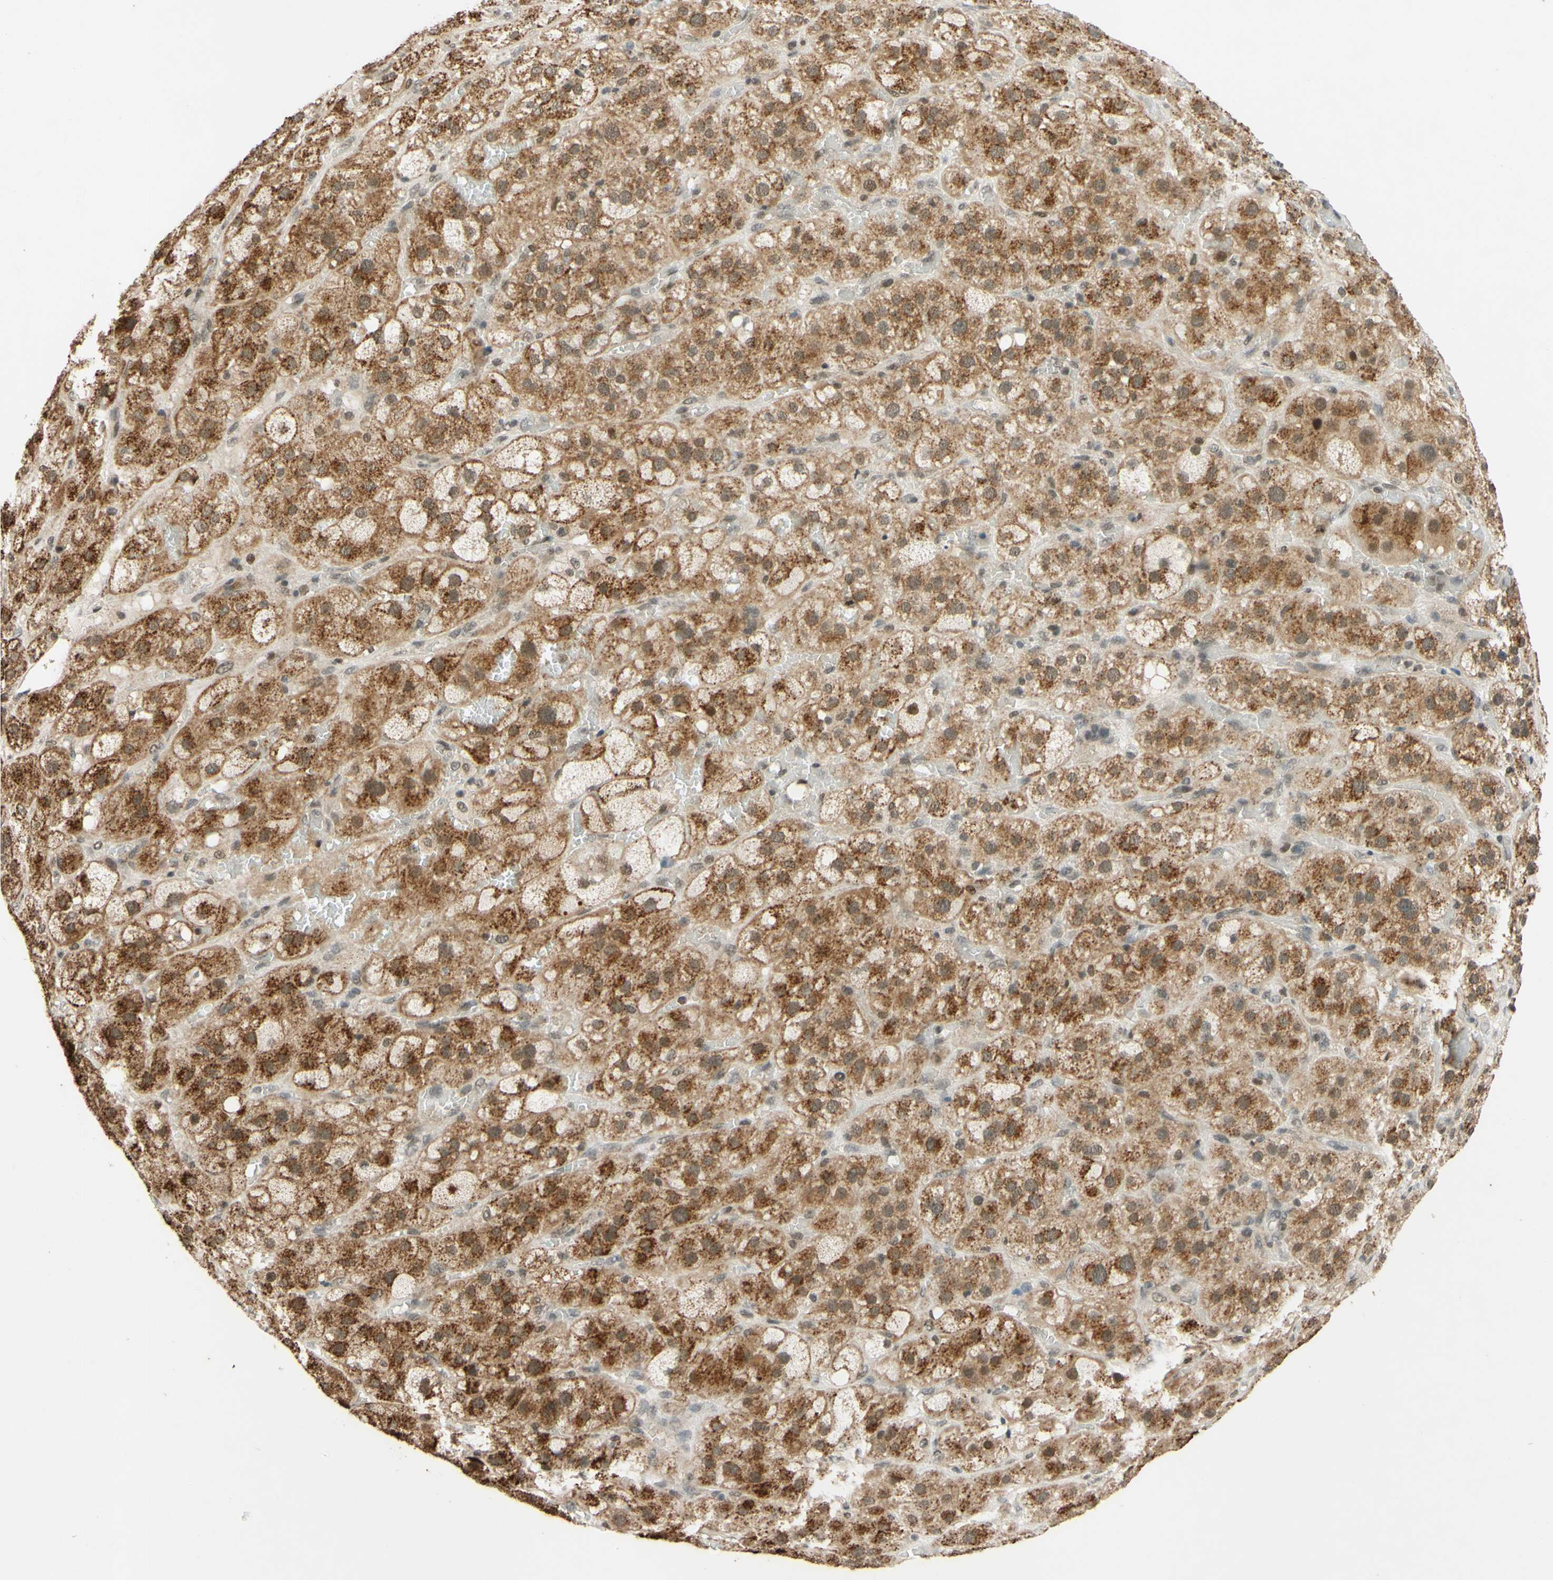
{"staining": {"intensity": "moderate", "quantity": ">75%", "location": "cytoplasmic/membranous,nuclear"}, "tissue": "adrenal gland", "cell_type": "Glandular cells", "image_type": "normal", "snomed": [{"axis": "morphology", "description": "Normal tissue, NOS"}, {"axis": "topography", "description": "Adrenal gland"}], "caption": "Protein expression analysis of unremarkable adrenal gland displays moderate cytoplasmic/membranous,nuclear expression in approximately >75% of glandular cells. (brown staining indicates protein expression, while blue staining denotes nuclei).", "gene": "SMARCB1", "patient": {"sex": "female", "age": 47}}